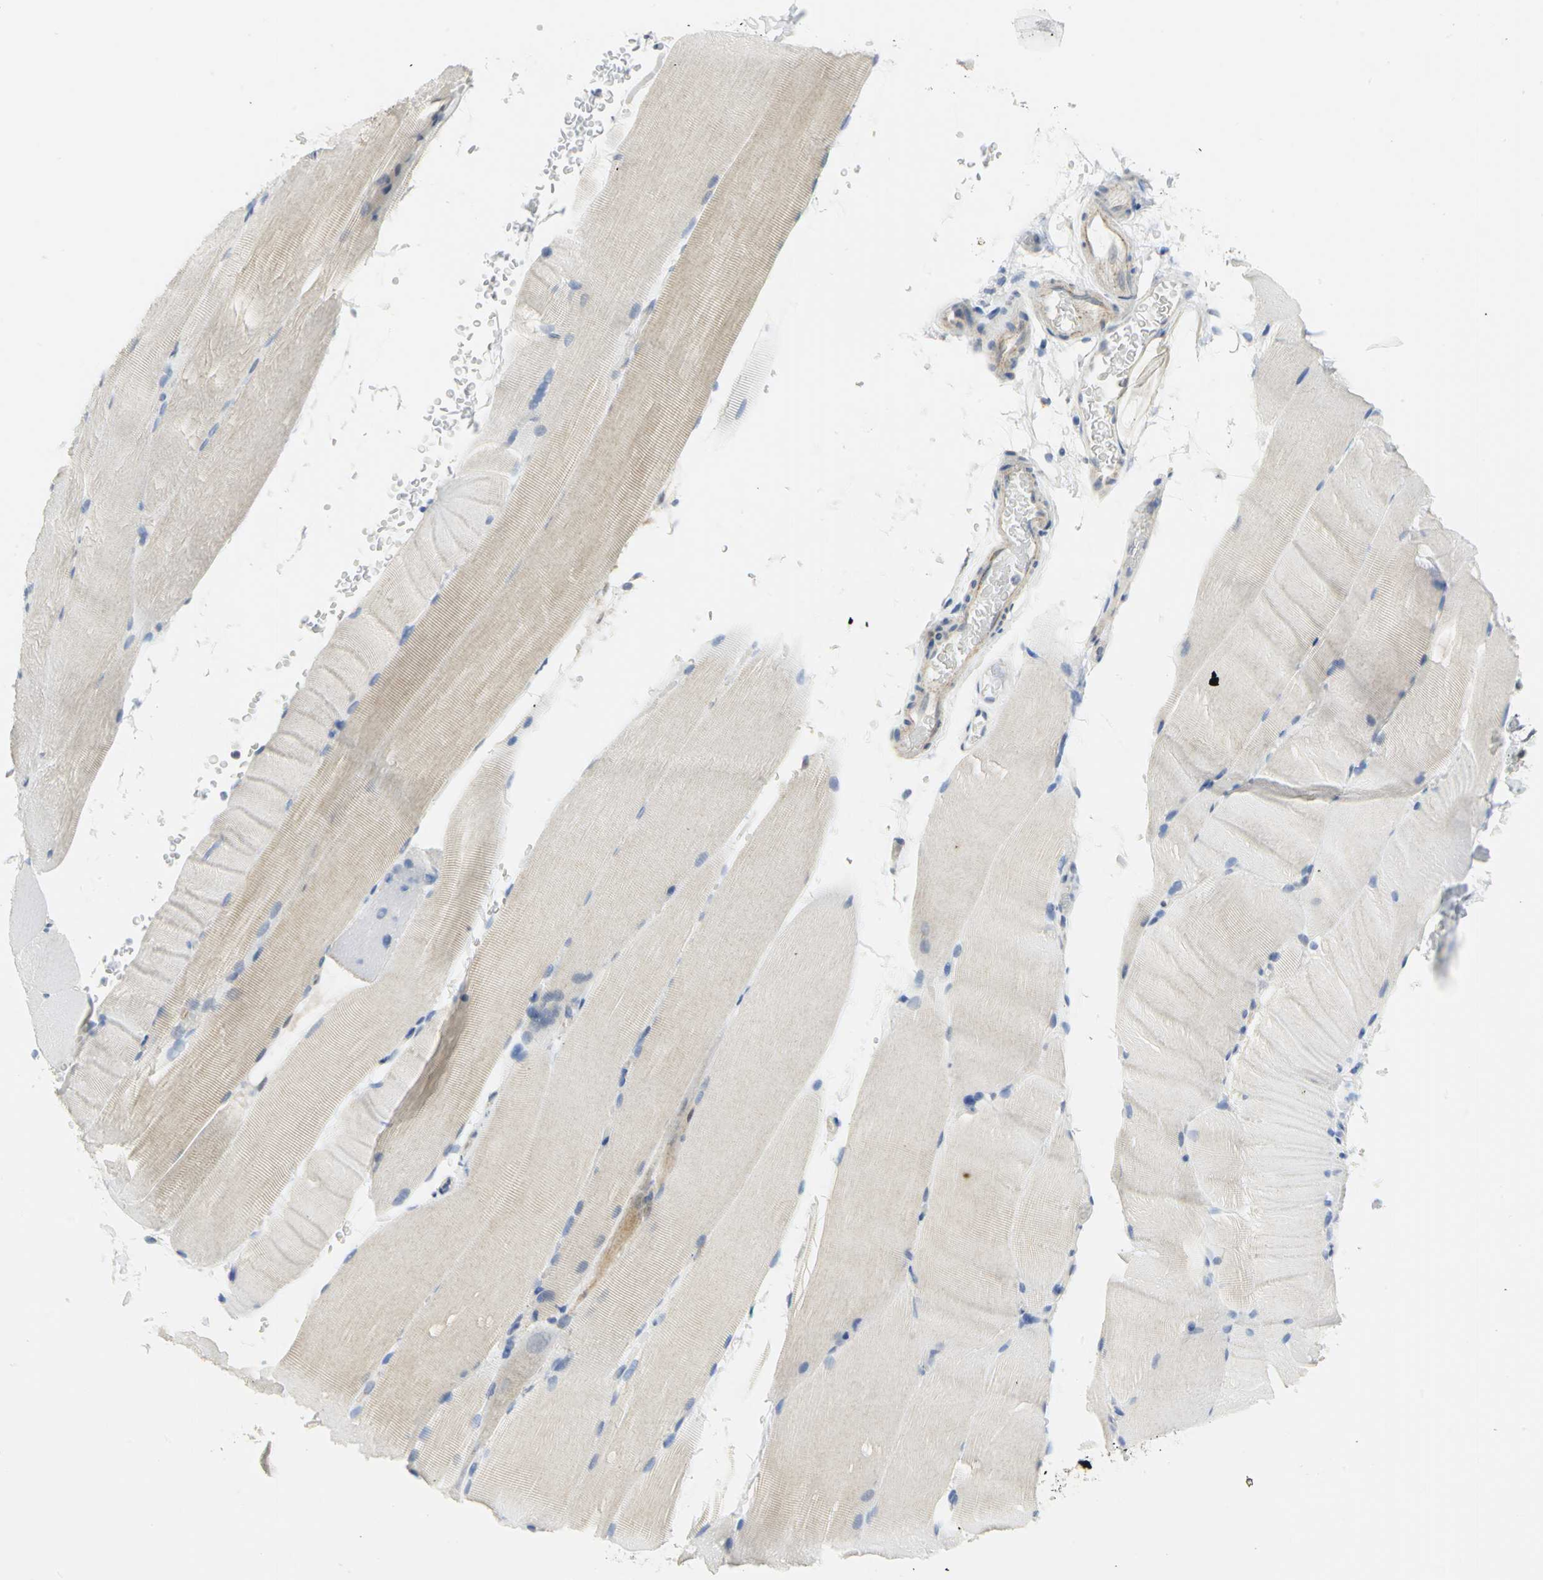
{"staining": {"intensity": "weak", "quantity": "<25%", "location": "cytoplasmic/membranous"}, "tissue": "skeletal muscle", "cell_type": "Myocytes", "image_type": "normal", "snomed": [{"axis": "morphology", "description": "Normal tissue, NOS"}, {"axis": "topography", "description": "Skeletal muscle"}, {"axis": "topography", "description": "Parathyroid gland"}], "caption": "The micrograph reveals no significant expression in myocytes of skeletal muscle. (DAB (3,3'-diaminobenzidine) immunohistochemistry with hematoxylin counter stain).", "gene": "PGM3", "patient": {"sex": "female", "age": 37}}